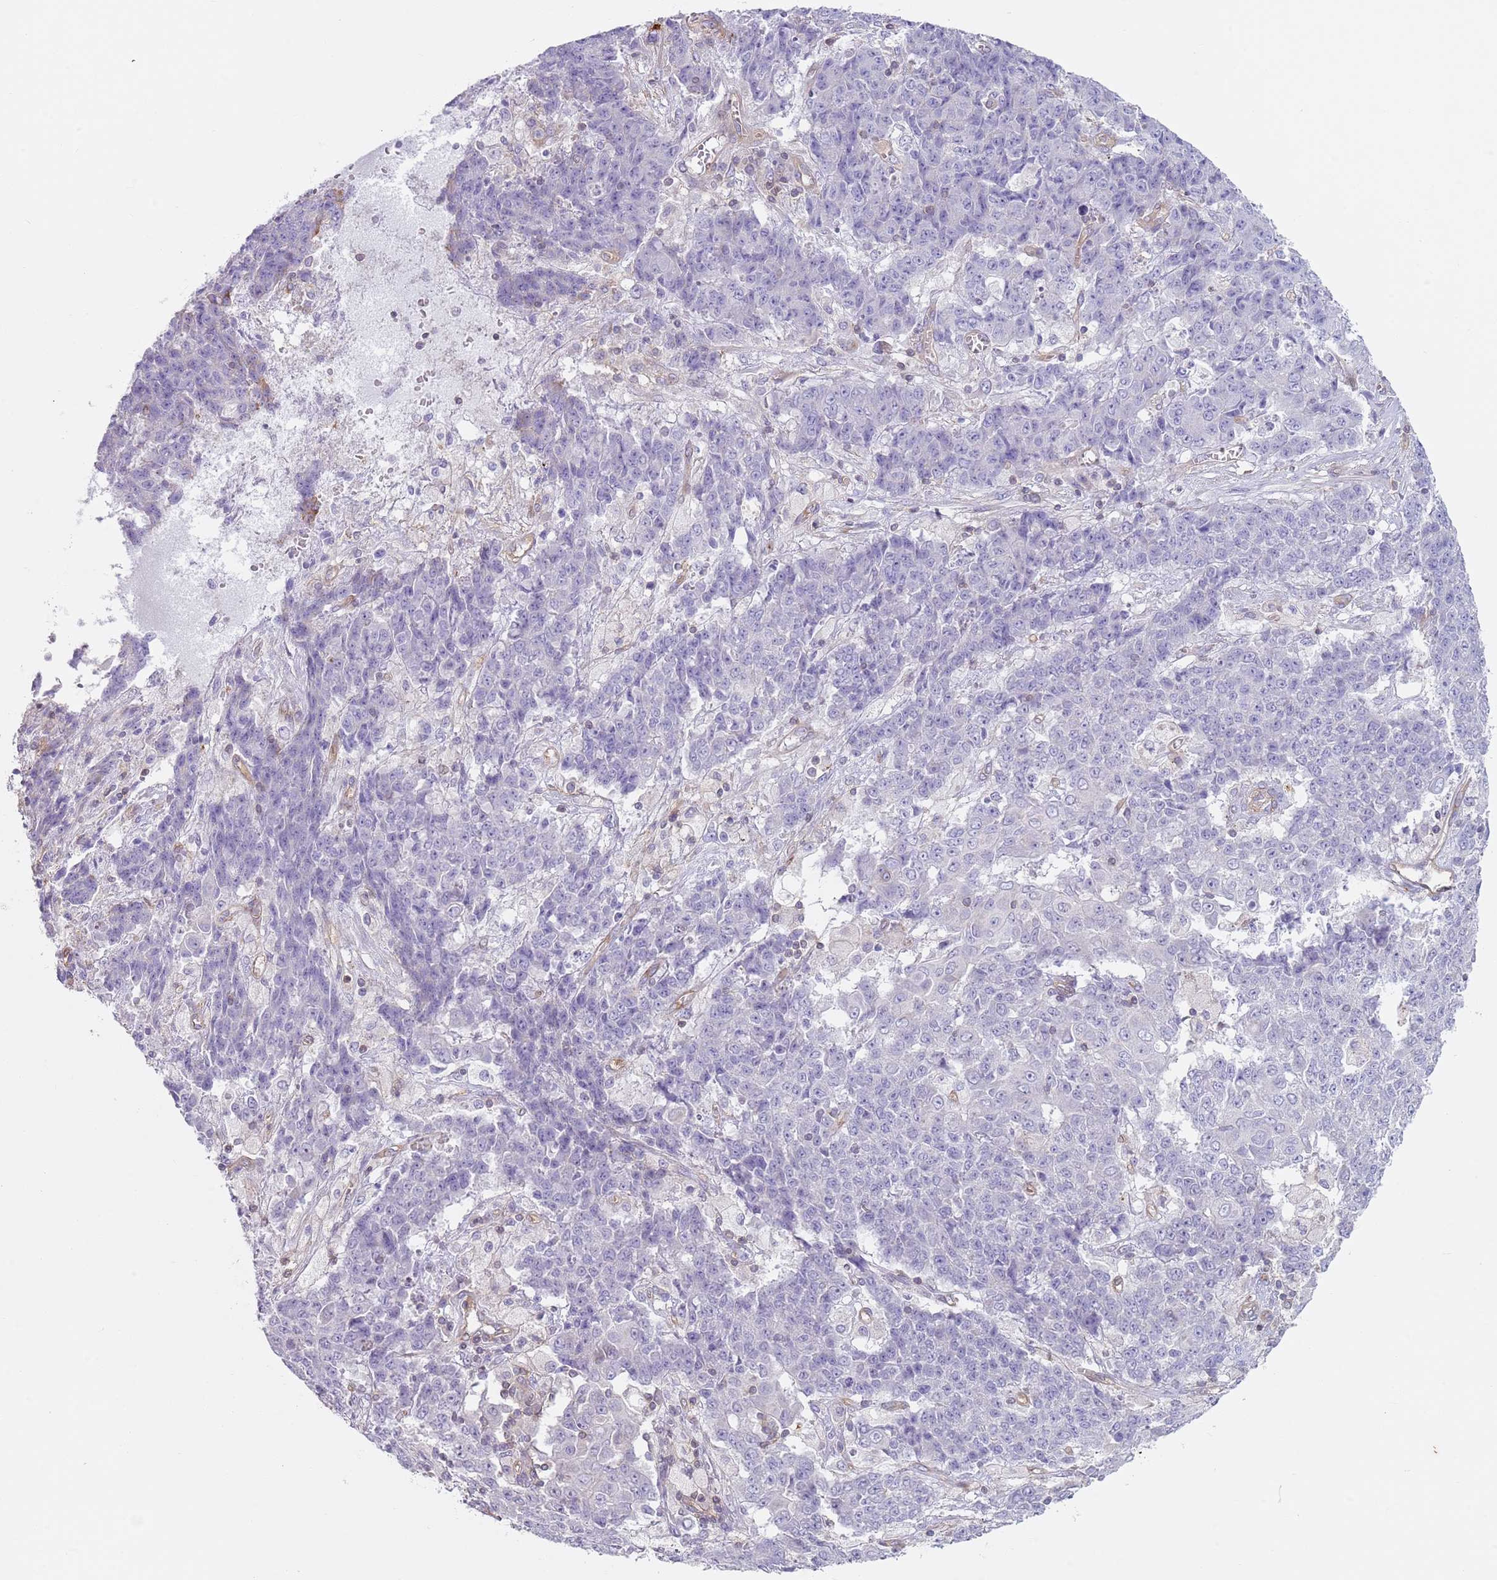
{"staining": {"intensity": "negative", "quantity": "none", "location": "none"}, "tissue": "ovarian cancer", "cell_type": "Tumor cells", "image_type": "cancer", "snomed": [{"axis": "morphology", "description": "Carcinoma, endometroid"}, {"axis": "topography", "description": "Ovary"}], "caption": "Ovarian cancer was stained to show a protein in brown. There is no significant expression in tumor cells.", "gene": "GNAI3", "patient": {"sex": "female", "age": 42}}